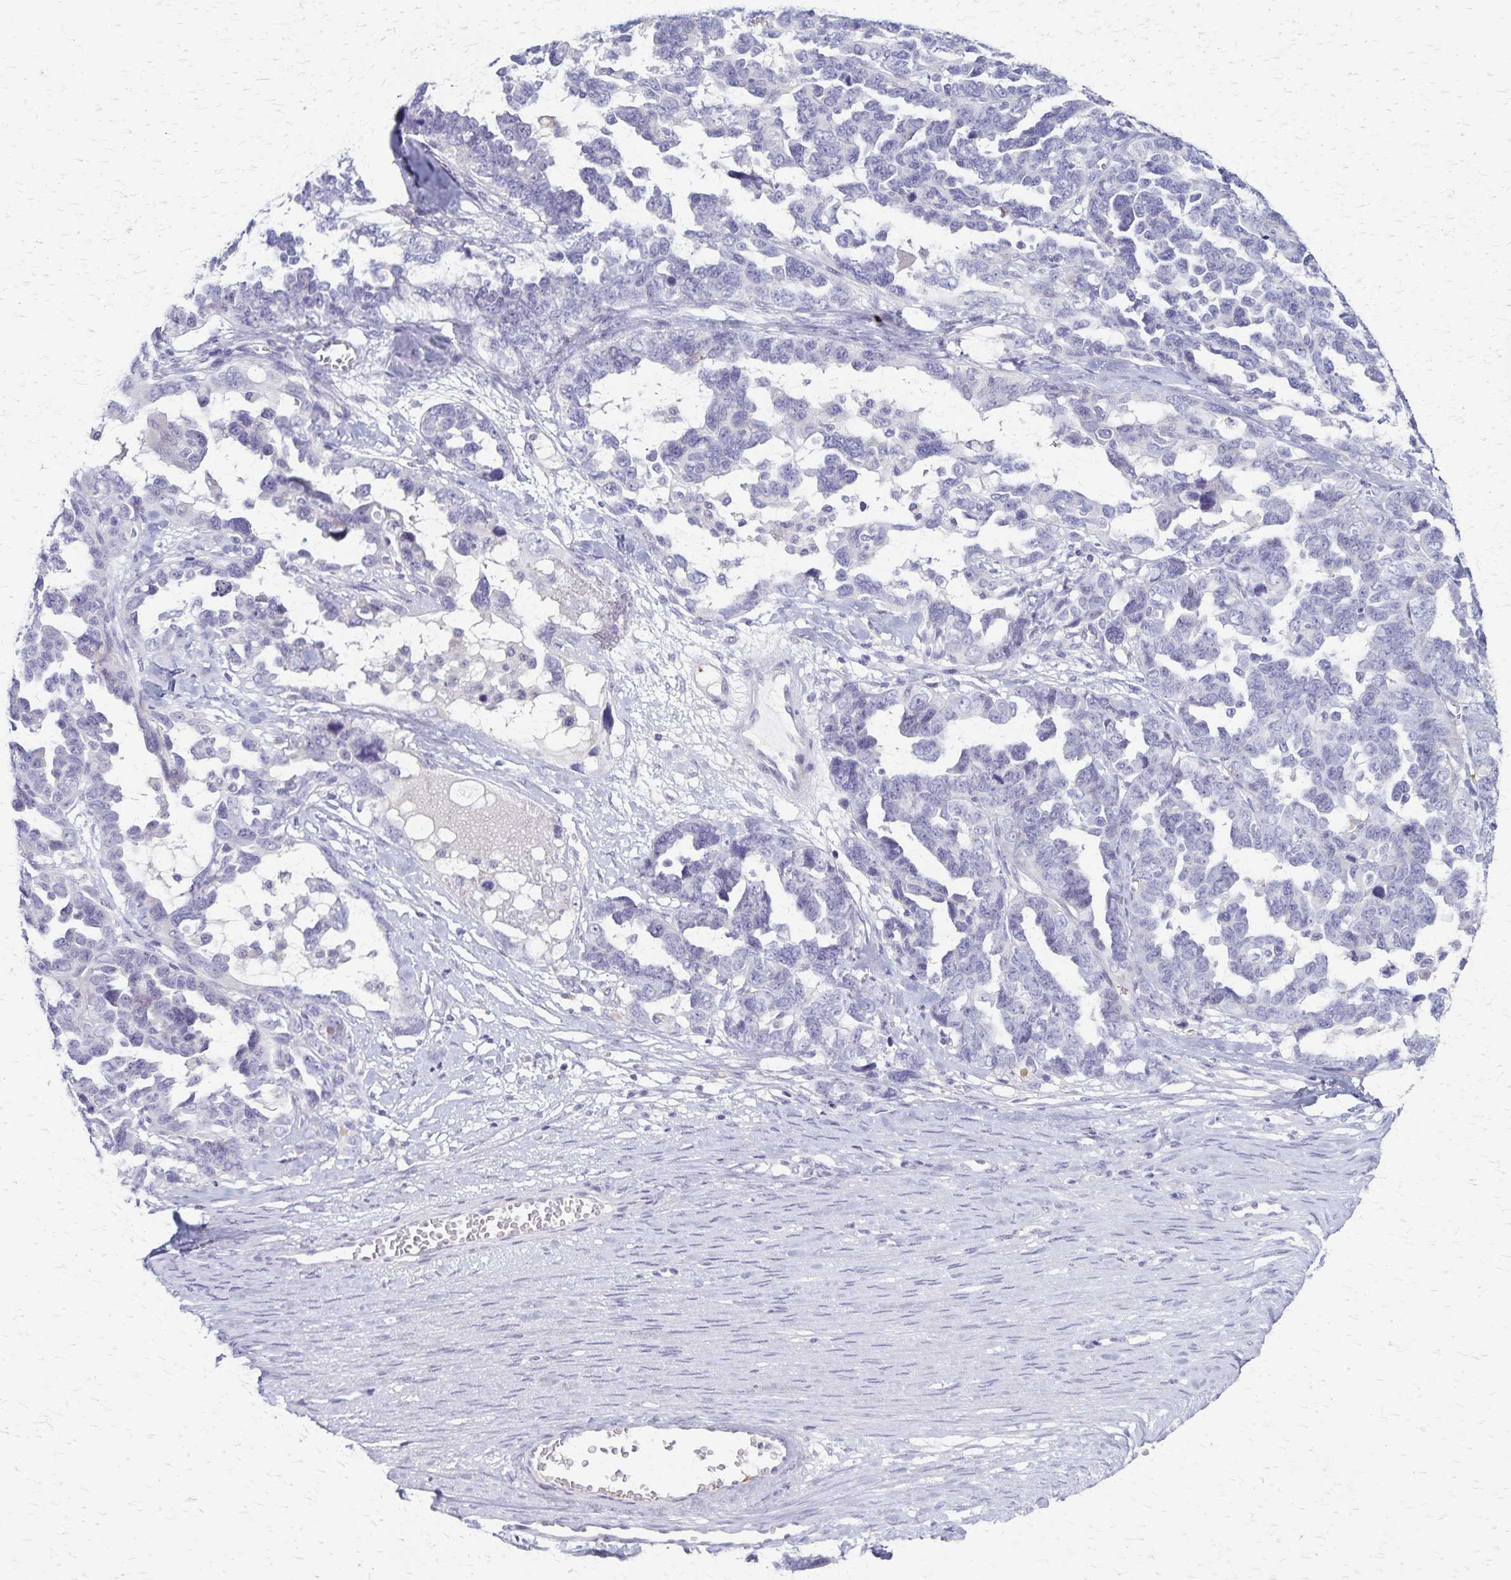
{"staining": {"intensity": "negative", "quantity": "none", "location": "none"}, "tissue": "ovarian cancer", "cell_type": "Tumor cells", "image_type": "cancer", "snomed": [{"axis": "morphology", "description": "Cystadenocarcinoma, serous, NOS"}, {"axis": "topography", "description": "Ovary"}], "caption": "This is an immunohistochemistry (IHC) image of ovarian cancer (serous cystadenocarcinoma). There is no expression in tumor cells.", "gene": "RASL10B", "patient": {"sex": "female", "age": 69}}